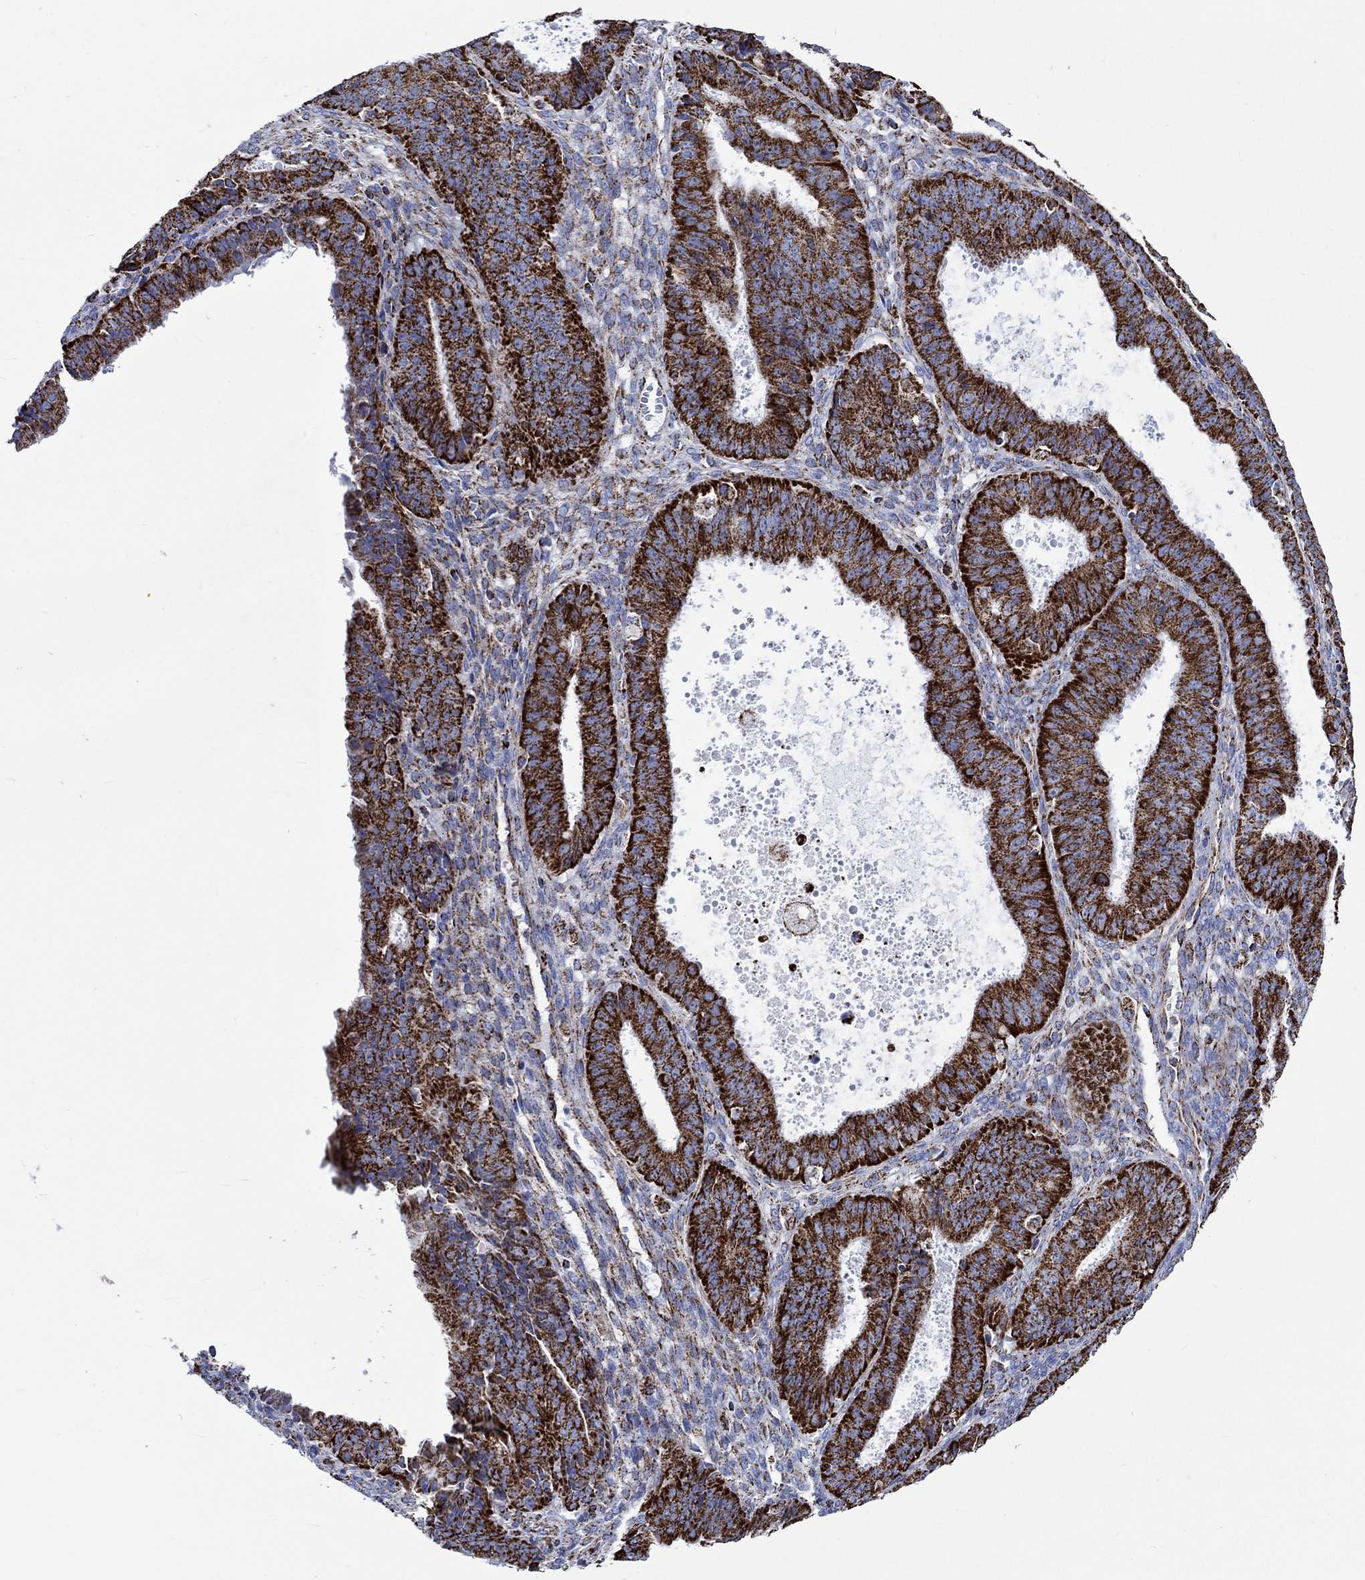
{"staining": {"intensity": "strong", "quantity": ">75%", "location": "cytoplasmic/membranous"}, "tissue": "ovarian cancer", "cell_type": "Tumor cells", "image_type": "cancer", "snomed": [{"axis": "morphology", "description": "Carcinoma, endometroid"}, {"axis": "topography", "description": "Ovary"}], "caption": "Immunohistochemistry (IHC) micrograph of neoplastic tissue: human ovarian endometroid carcinoma stained using immunohistochemistry reveals high levels of strong protein expression localized specifically in the cytoplasmic/membranous of tumor cells, appearing as a cytoplasmic/membranous brown color.", "gene": "RCE1", "patient": {"sex": "female", "age": 42}}